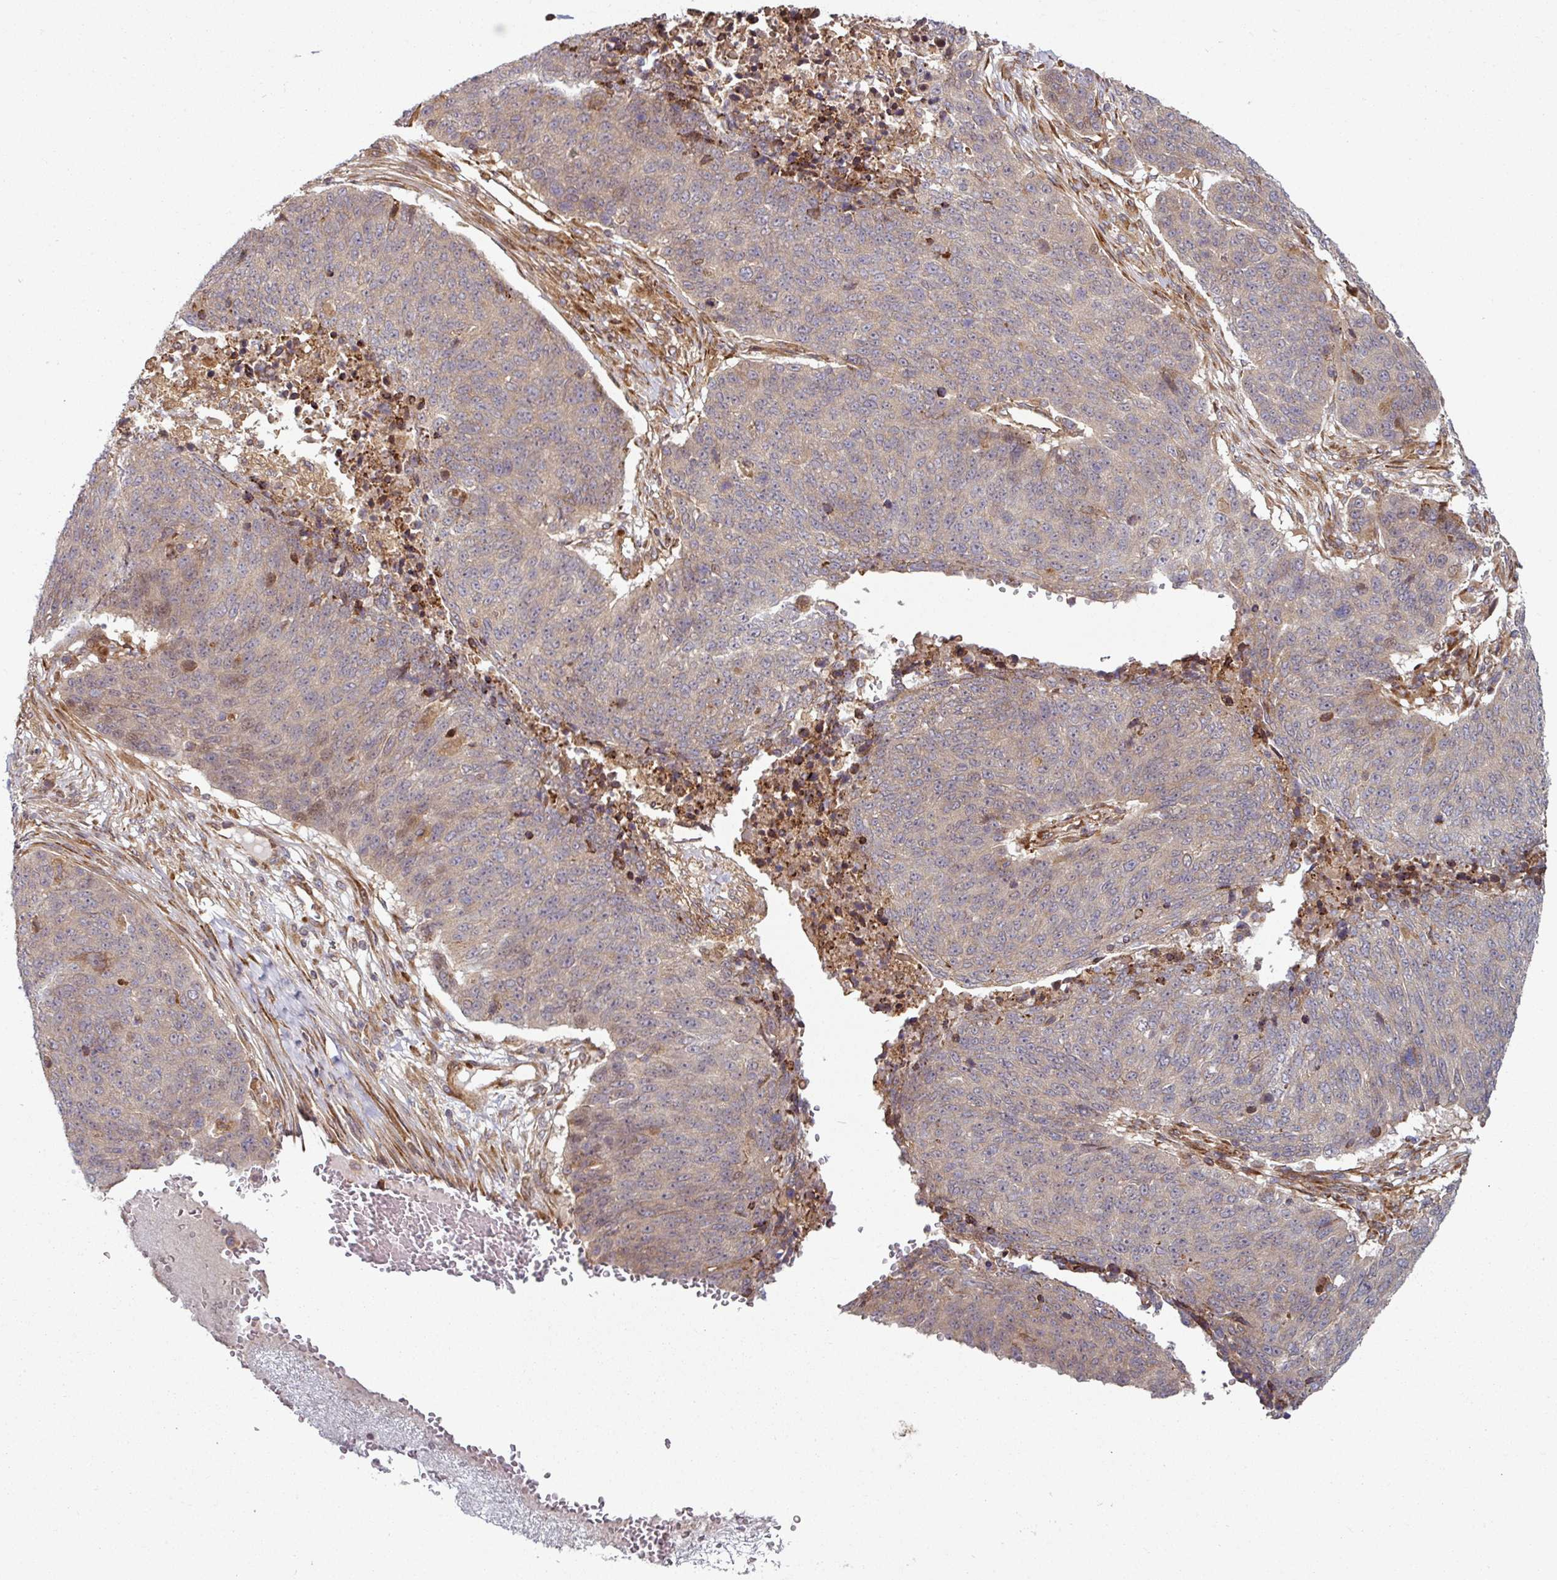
{"staining": {"intensity": "weak", "quantity": "25%-75%", "location": "cytoplasmic/membranous"}, "tissue": "lung cancer", "cell_type": "Tumor cells", "image_type": "cancer", "snomed": [{"axis": "morphology", "description": "Normal tissue, NOS"}, {"axis": "morphology", "description": "Squamous cell carcinoma, NOS"}, {"axis": "topography", "description": "Lymph node"}, {"axis": "topography", "description": "Lung"}], "caption": "IHC (DAB (3,3'-diaminobenzidine)) staining of lung cancer displays weak cytoplasmic/membranous protein expression in approximately 25%-75% of tumor cells.", "gene": "RAB5A", "patient": {"sex": "male", "age": 66}}